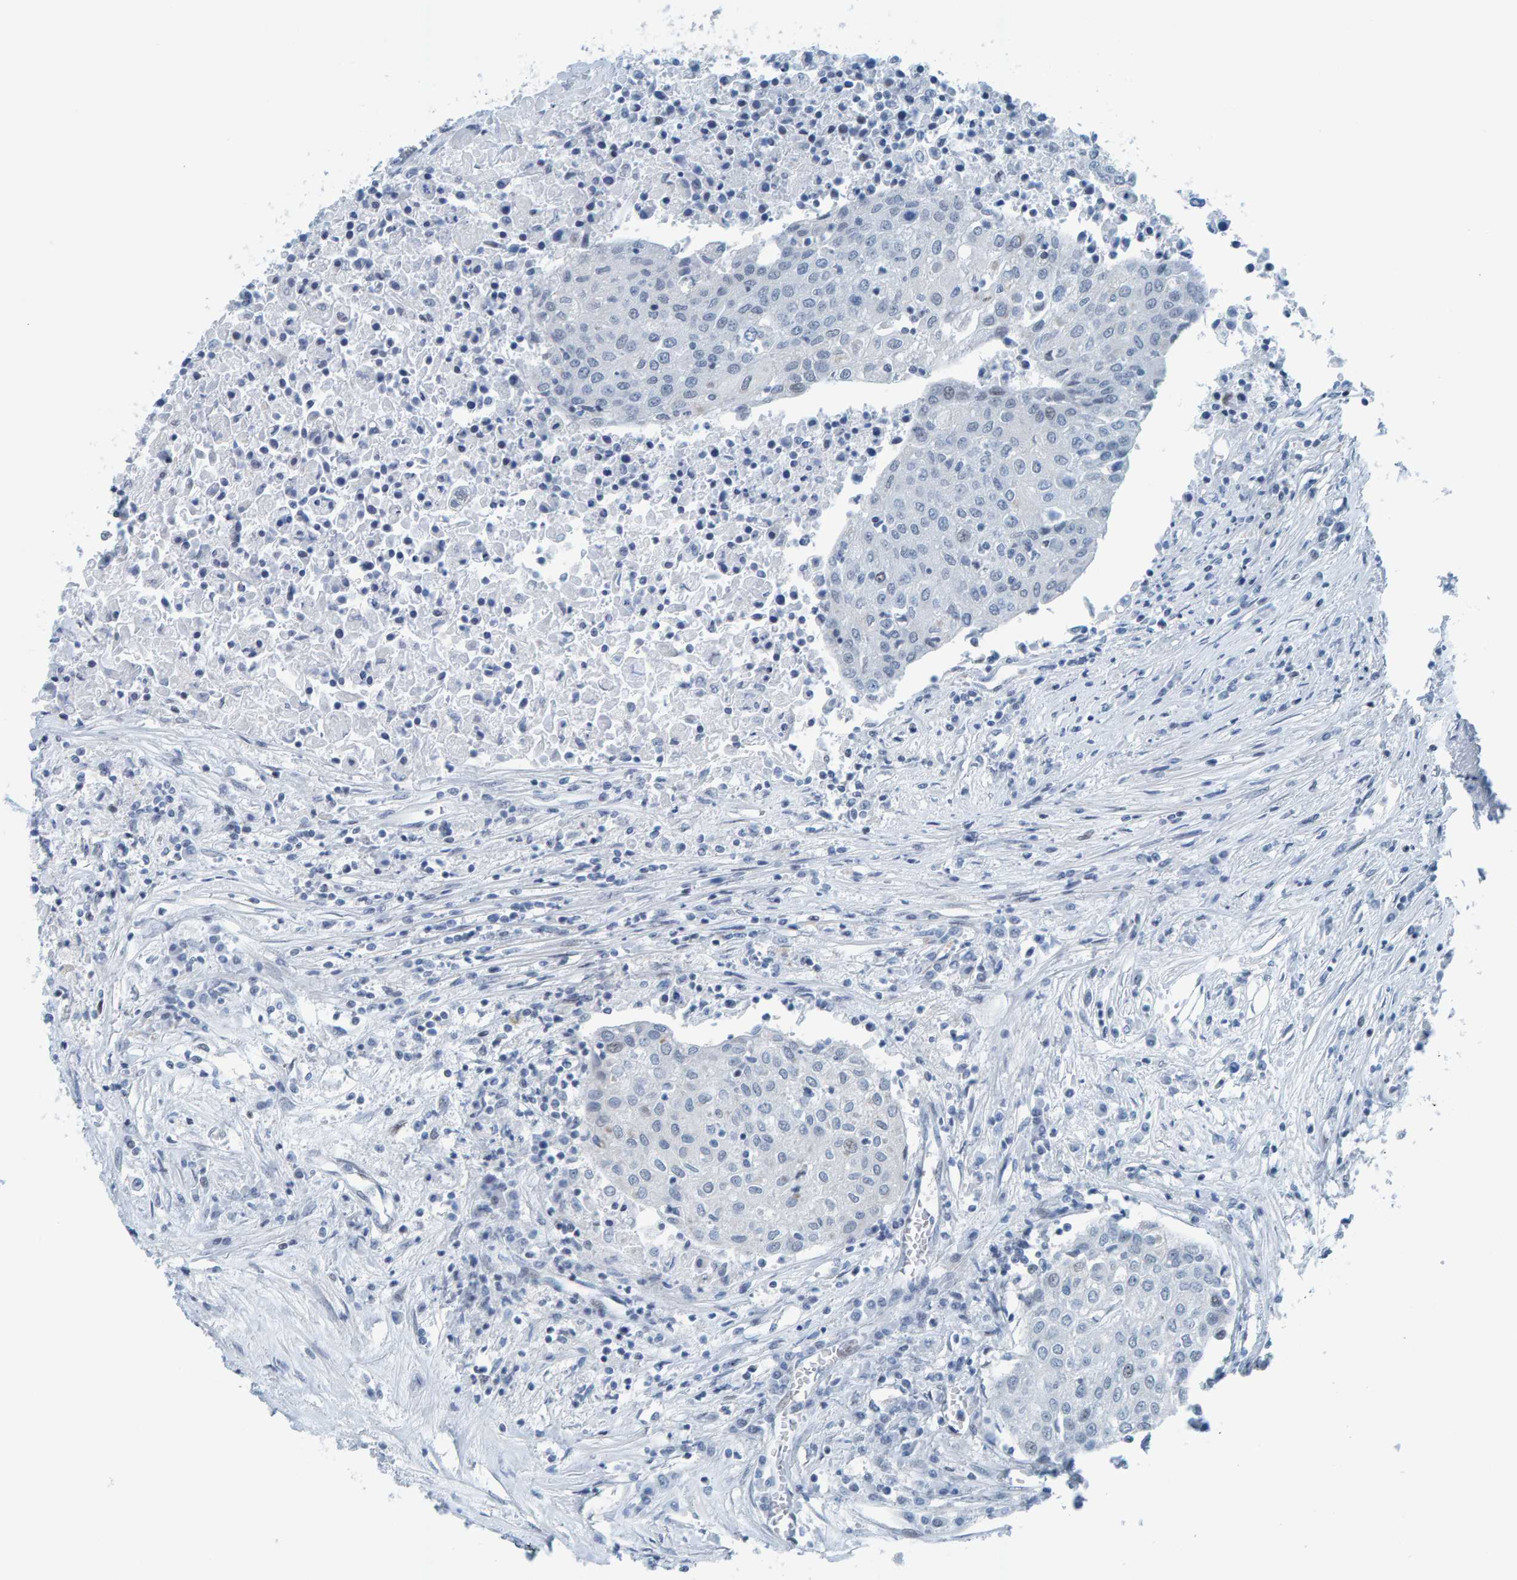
{"staining": {"intensity": "negative", "quantity": "none", "location": "none"}, "tissue": "urothelial cancer", "cell_type": "Tumor cells", "image_type": "cancer", "snomed": [{"axis": "morphology", "description": "Urothelial carcinoma, High grade"}, {"axis": "topography", "description": "Urinary bladder"}], "caption": "Immunohistochemical staining of high-grade urothelial carcinoma exhibits no significant staining in tumor cells.", "gene": "CNP", "patient": {"sex": "female", "age": 85}}